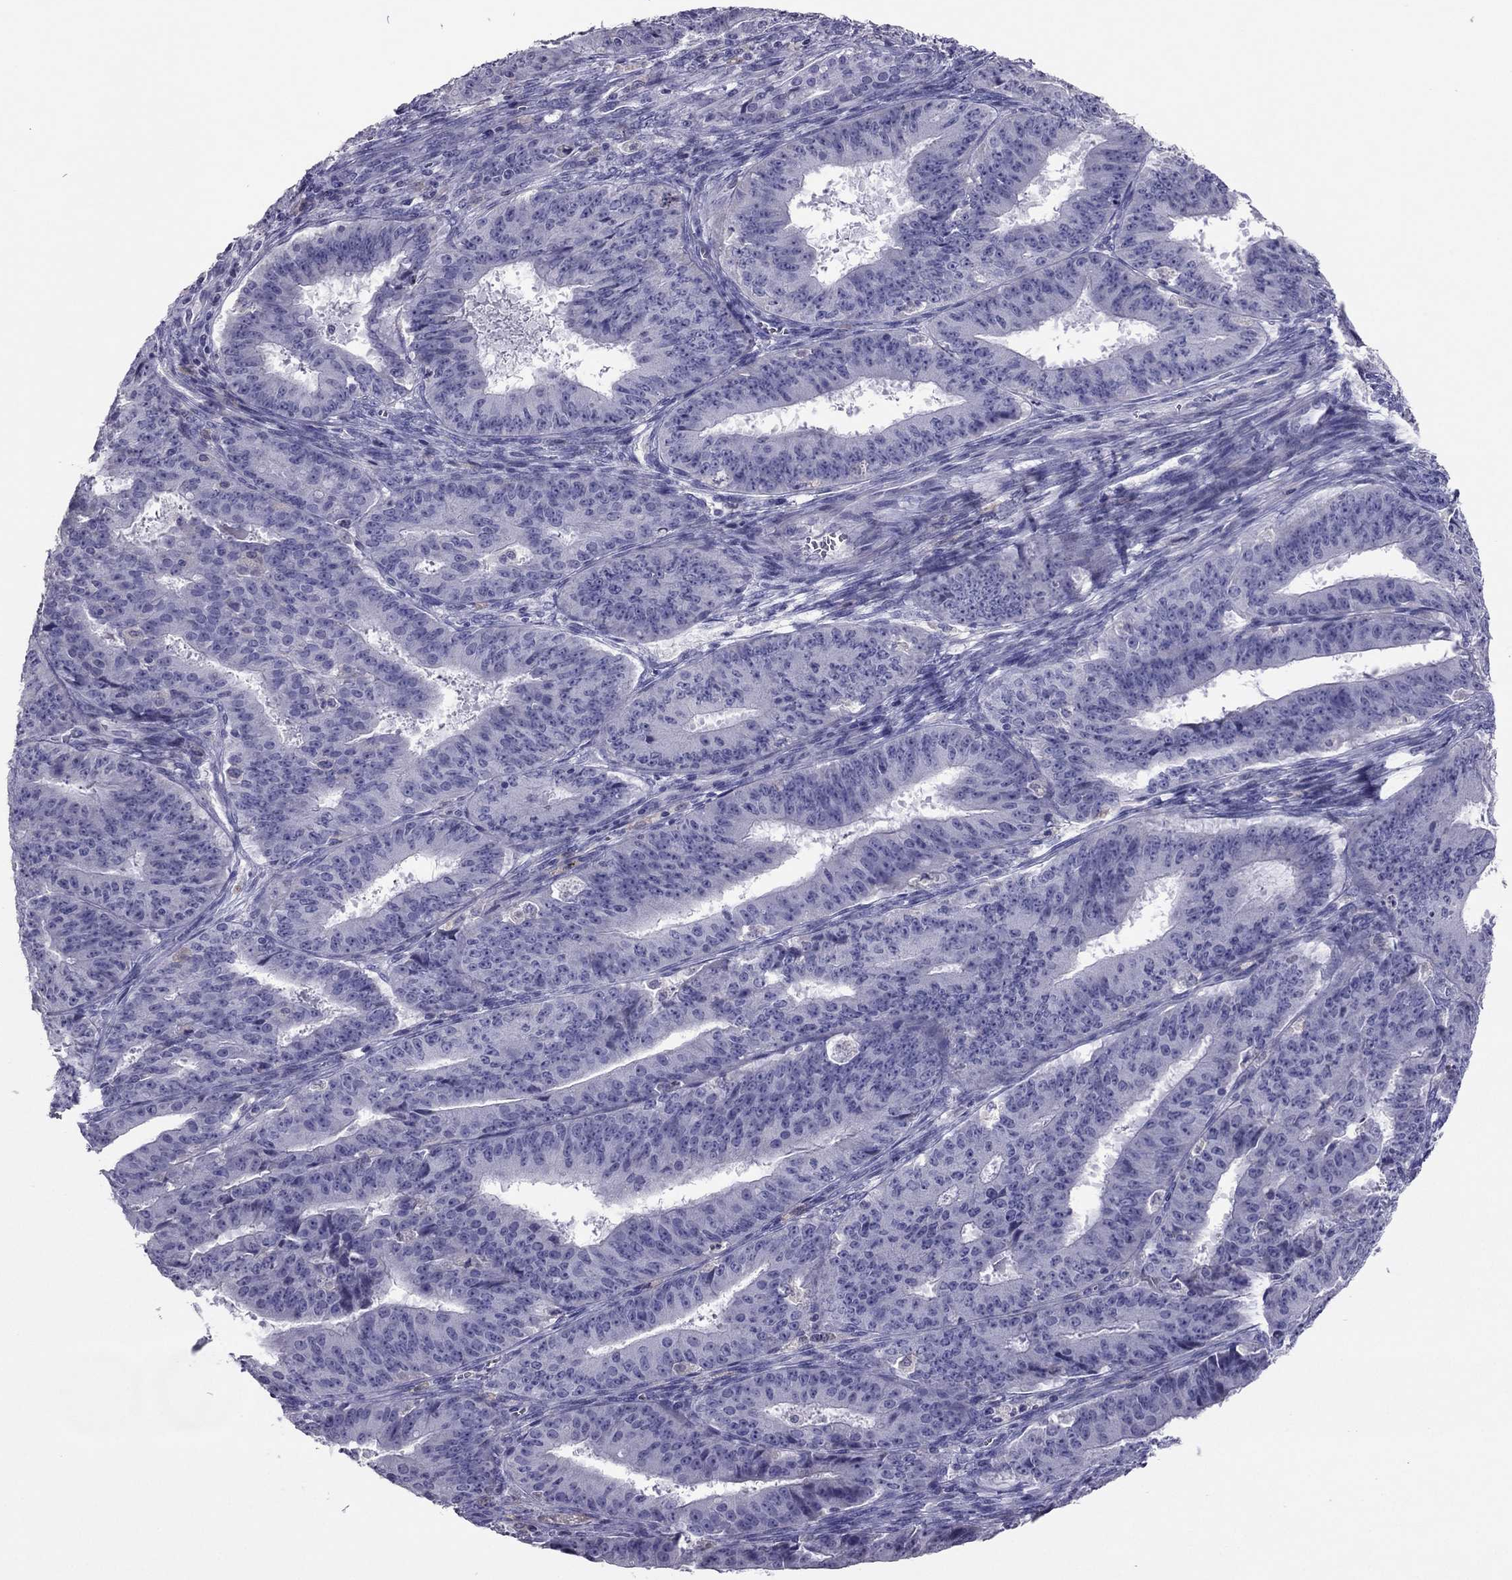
{"staining": {"intensity": "negative", "quantity": "none", "location": "none"}, "tissue": "ovarian cancer", "cell_type": "Tumor cells", "image_type": "cancer", "snomed": [{"axis": "morphology", "description": "Carcinoma, endometroid"}, {"axis": "topography", "description": "Ovary"}], "caption": "There is no significant expression in tumor cells of endometroid carcinoma (ovarian).", "gene": "RGS8", "patient": {"sex": "female", "age": 42}}